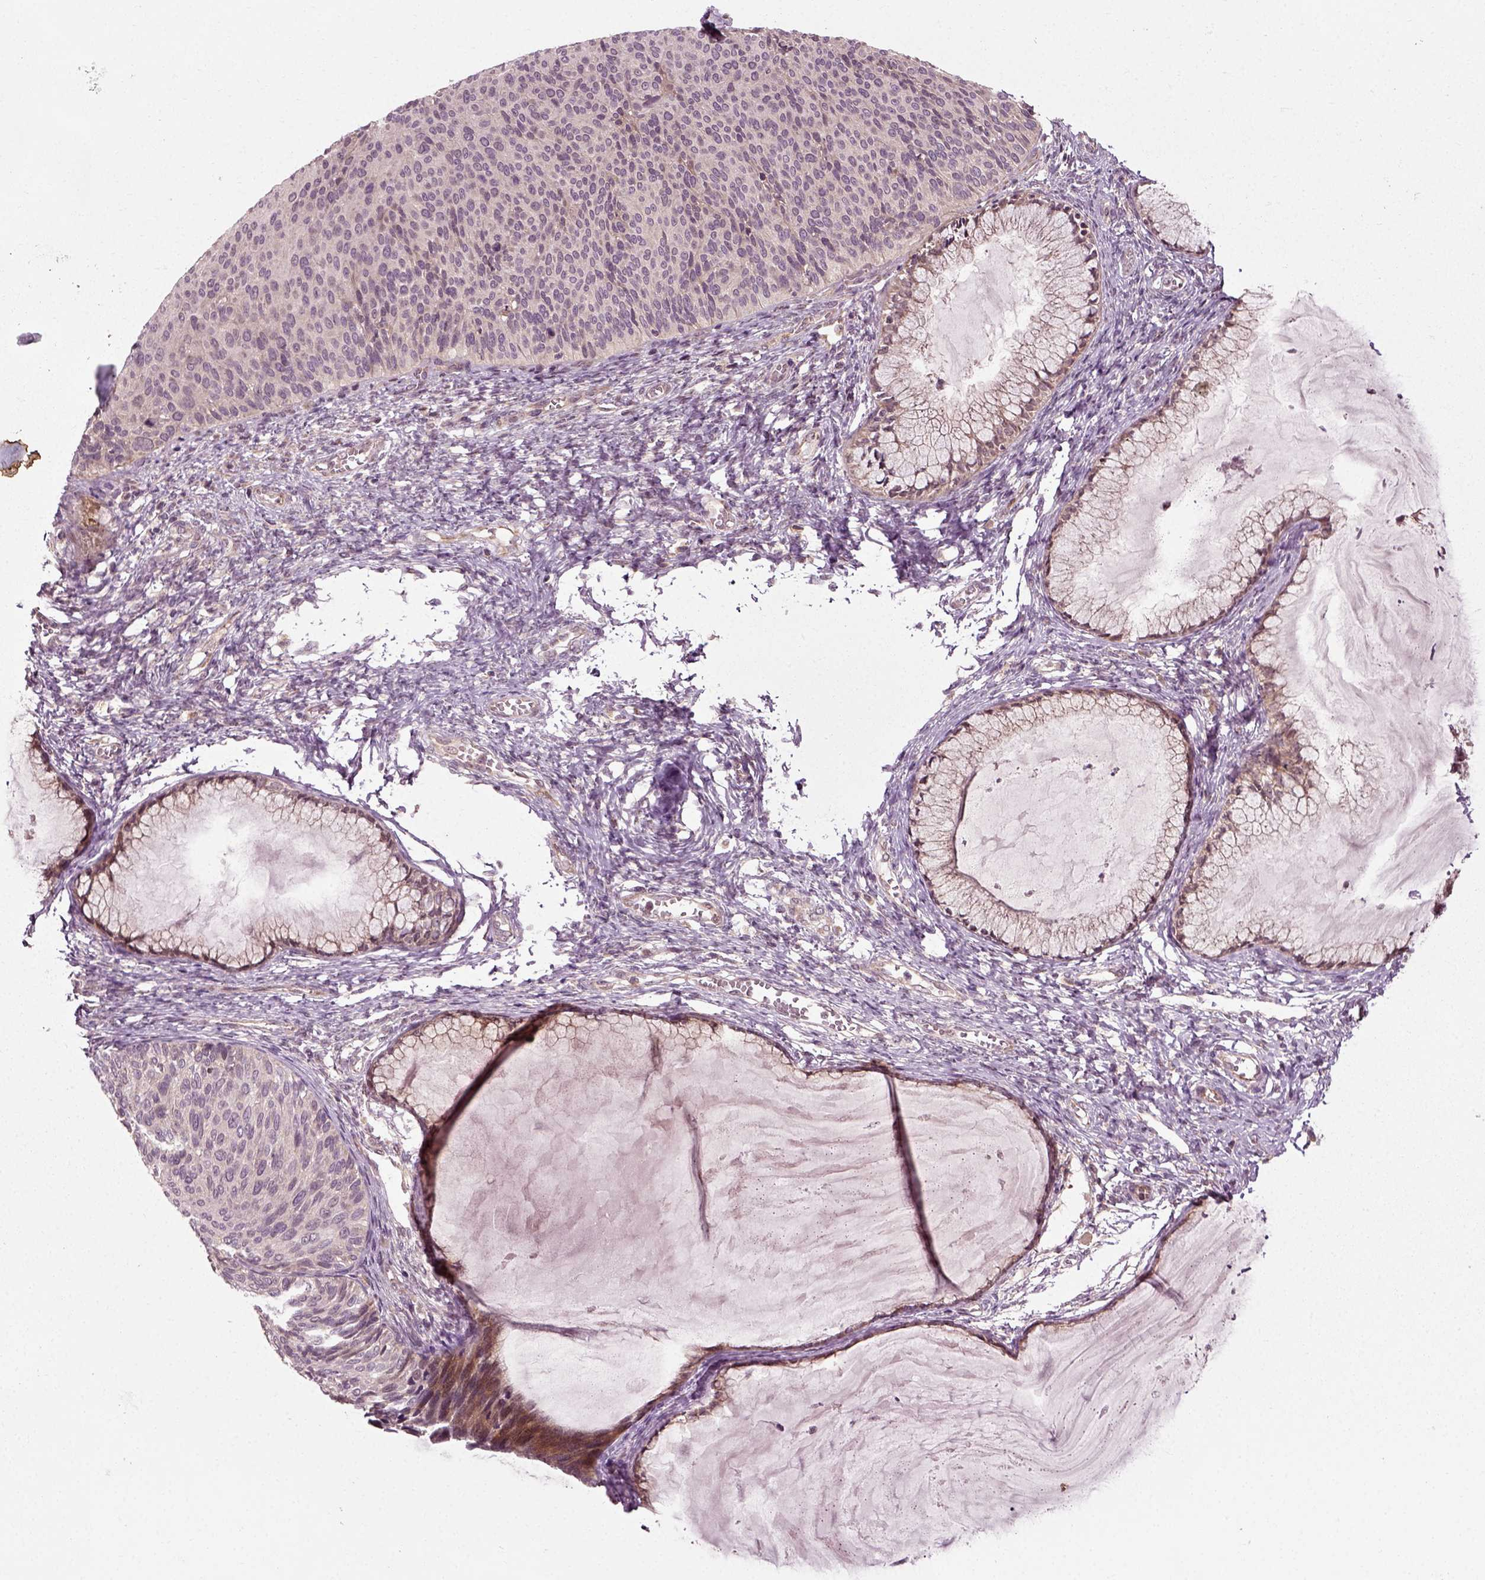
{"staining": {"intensity": "negative", "quantity": "none", "location": "none"}, "tissue": "cervical cancer", "cell_type": "Tumor cells", "image_type": "cancer", "snomed": [{"axis": "morphology", "description": "Squamous cell carcinoma, NOS"}, {"axis": "topography", "description": "Cervix"}], "caption": "This is a image of immunohistochemistry staining of cervical cancer, which shows no staining in tumor cells.", "gene": "PLCD3", "patient": {"sex": "female", "age": 36}}